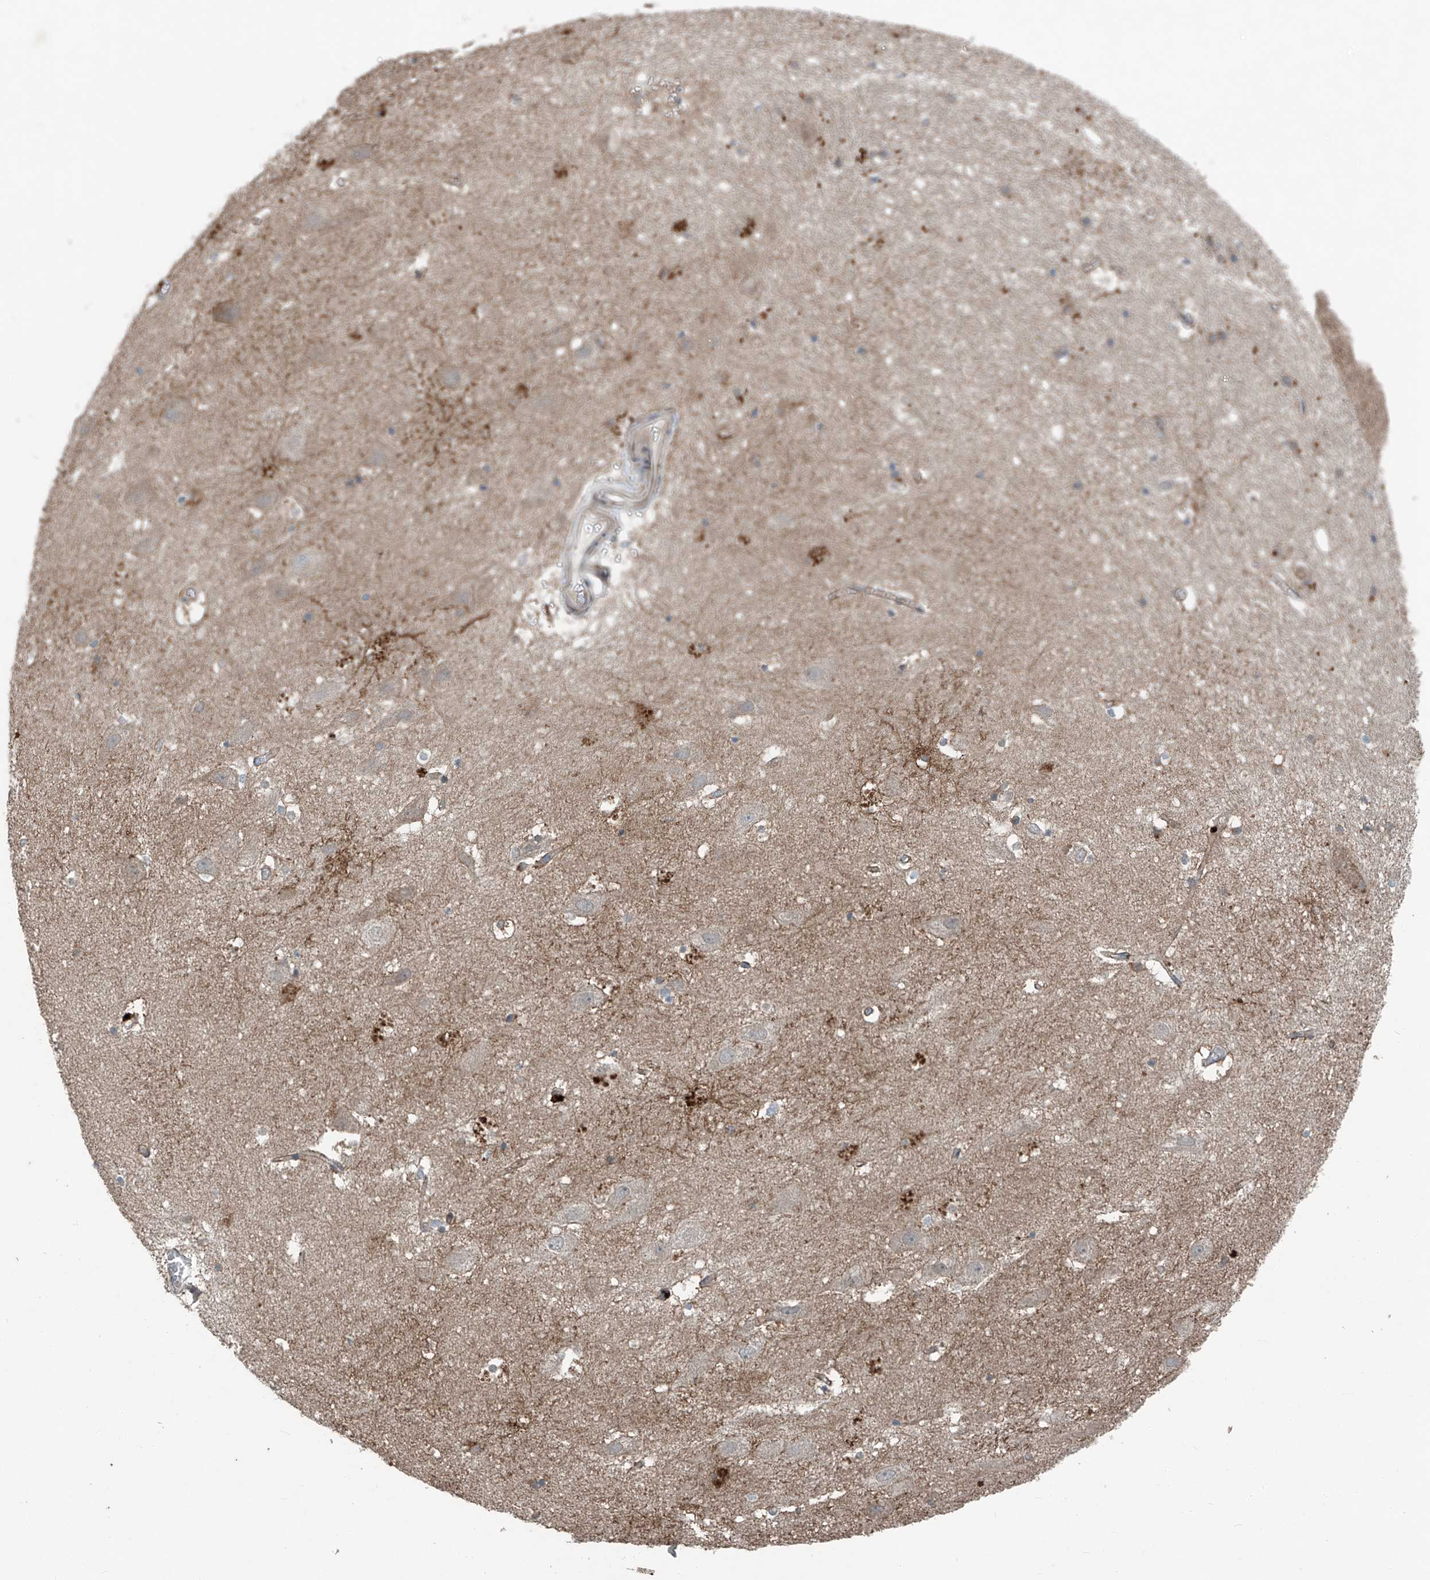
{"staining": {"intensity": "negative", "quantity": "none", "location": "none"}, "tissue": "hippocampus", "cell_type": "Glial cells", "image_type": "normal", "snomed": [{"axis": "morphology", "description": "Normal tissue, NOS"}, {"axis": "topography", "description": "Hippocampus"}], "caption": "Hippocampus was stained to show a protein in brown. There is no significant expression in glial cells. The staining is performed using DAB (3,3'-diaminobenzidine) brown chromogen with nuclei counter-stained in using hematoxylin.", "gene": "FOXRED2", "patient": {"sex": "female", "age": 52}}